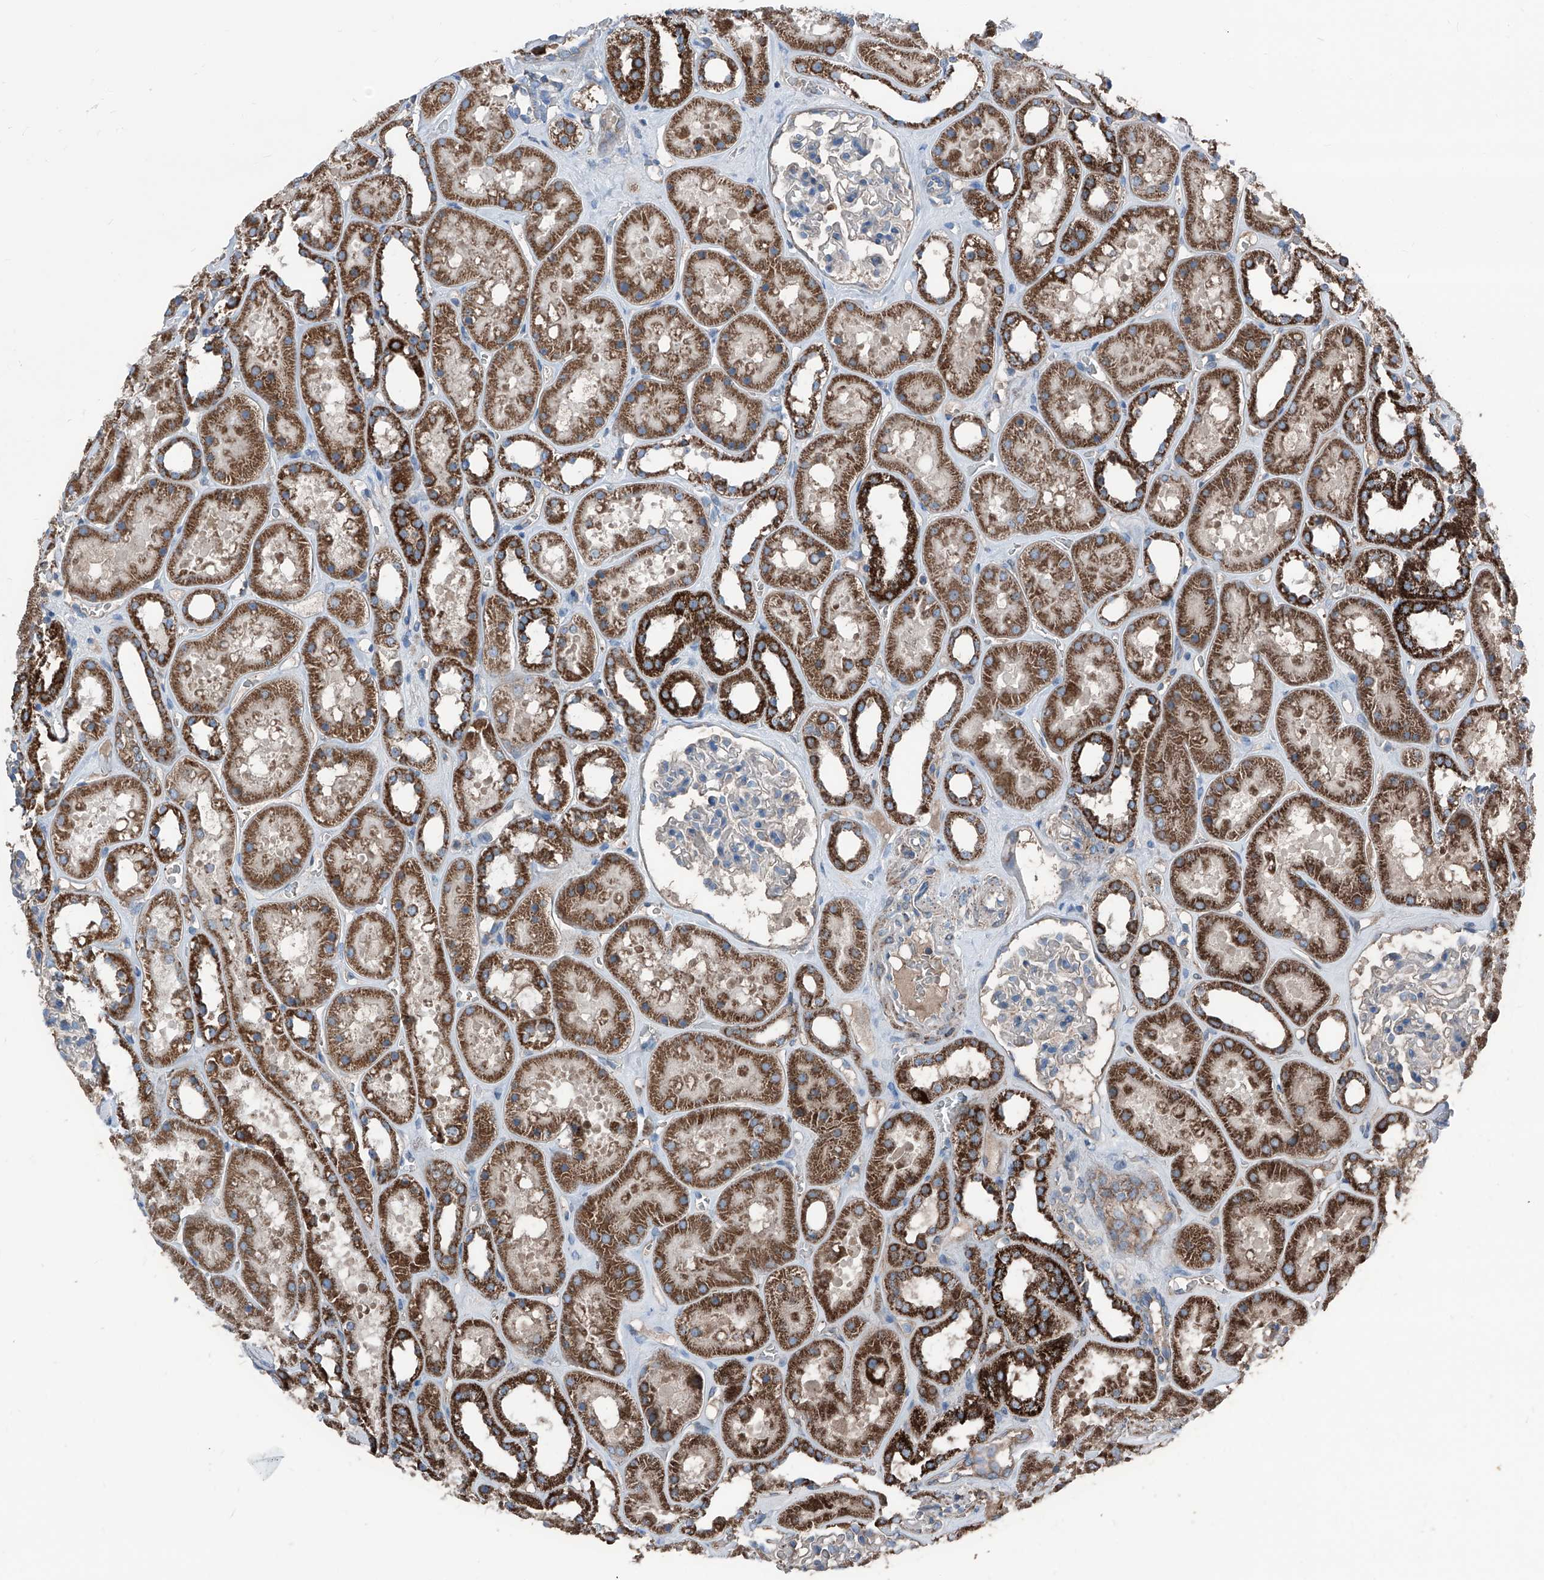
{"staining": {"intensity": "negative", "quantity": "none", "location": "none"}, "tissue": "kidney", "cell_type": "Cells in glomeruli", "image_type": "normal", "snomed": [{"axis": "morphology", "description": "Normal tissue, NOS"}, {"axis": "topography", "description": "Kidney"}], "caption": "Cells in glomeruli show no significant protein expression in normal kidney. (Stains: DAB (3,3'-diaminobenzidine) immunohistochemistry with hematoxylin counter stain, Microscopy: brightfield microscopy at high magnification).", "gene": "GPAT3", "patient": {"sex": "female", "age": 41}}